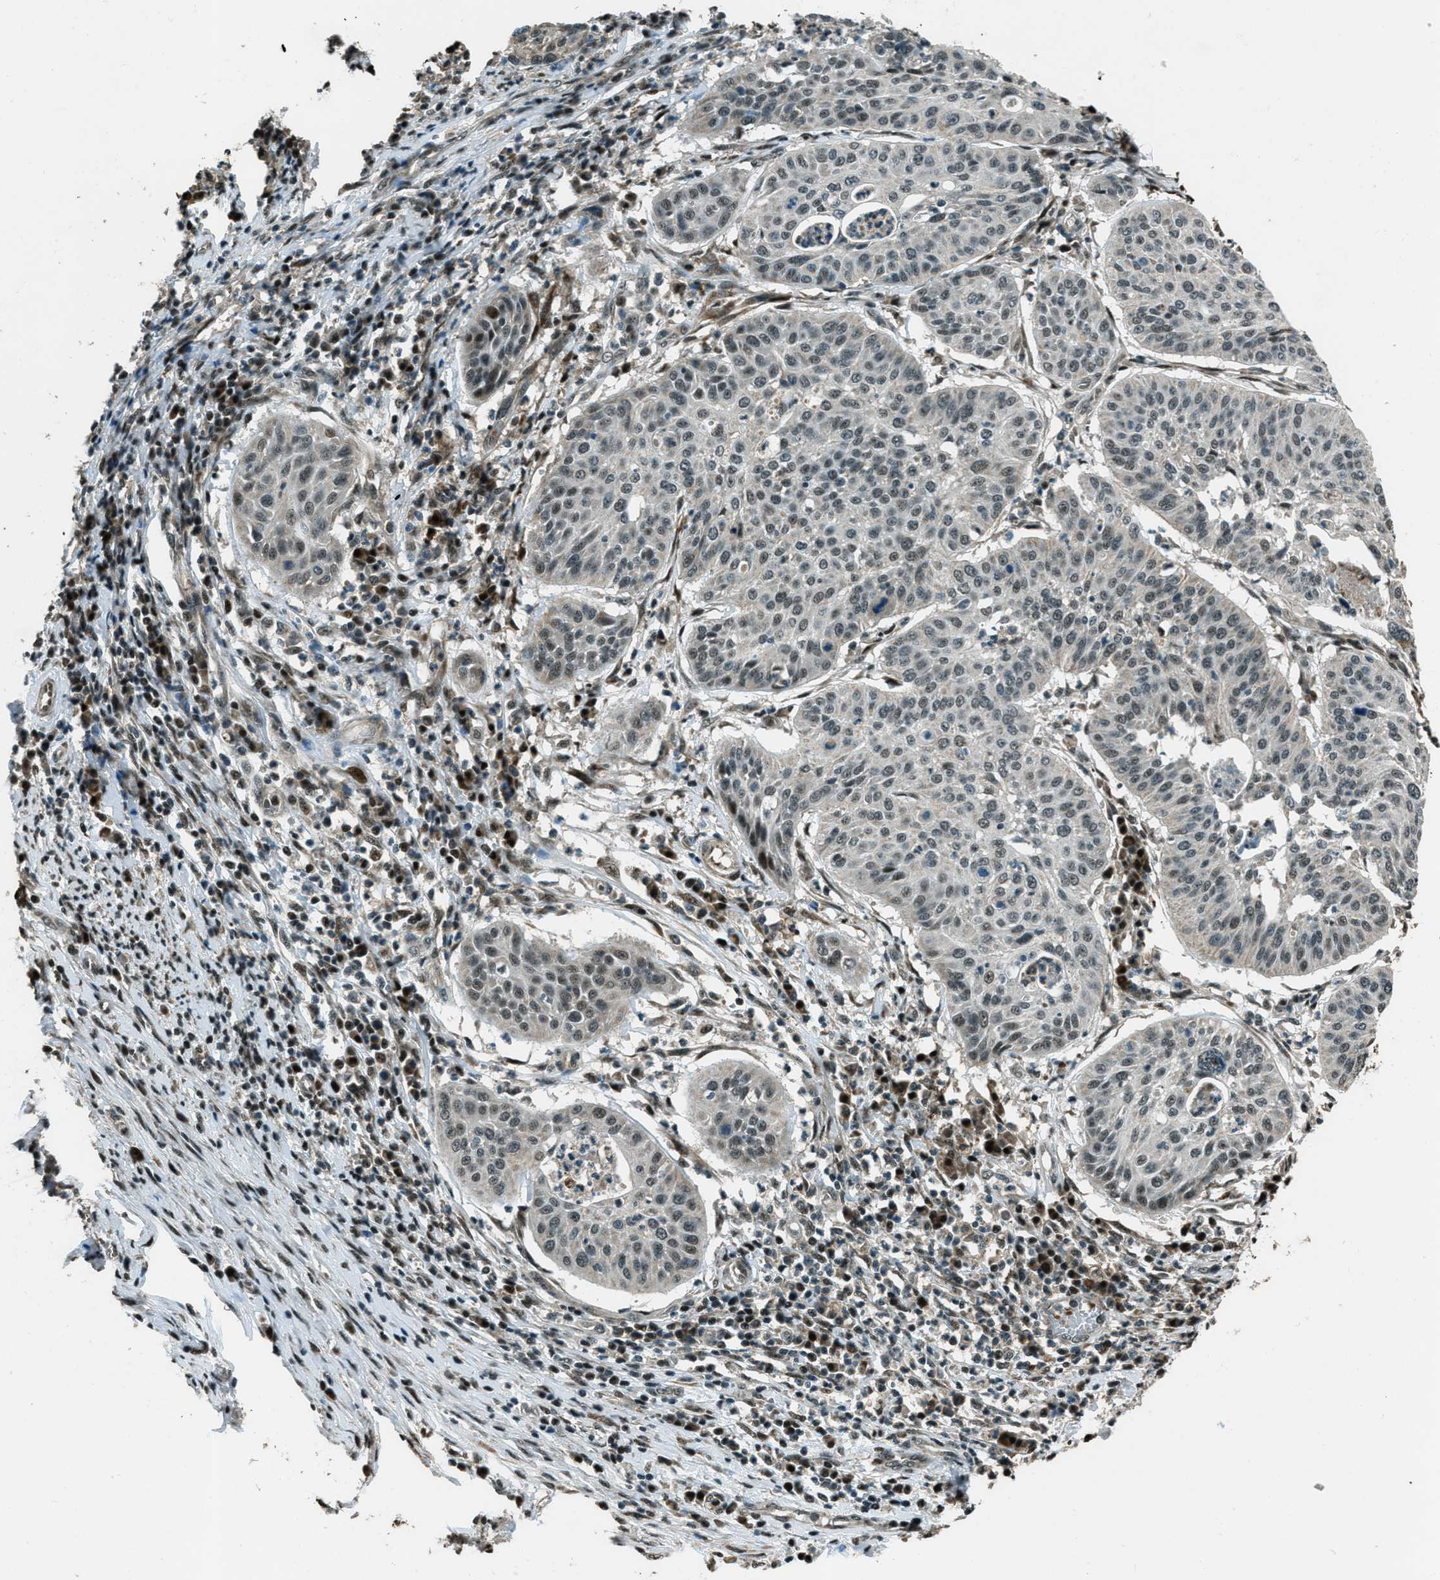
{"staining": {"intensity": "weak", "quantity": "25%-75%", "location": "nuclear"}, "tissue": "cervical cancer", "cell_type": "Tumor cells", "image_type": "cancer", "snomed": [{"axis": "morphology", "description": "Normal tissue, NOS"}, {"axis": "morphology", "description": "Squamous cell carcinoma, NOS"}, {"axis": "topography", "description": "Cervix"}], "caption": "Protein positivity by immunohistochemistry demonstrates weak nuclear positivity in approximately 25%-75% of tumor cells in cervical squamous cell carcinoma.", "gene": "TARDBP", "patient": {"sex": "female", "age": 39}}